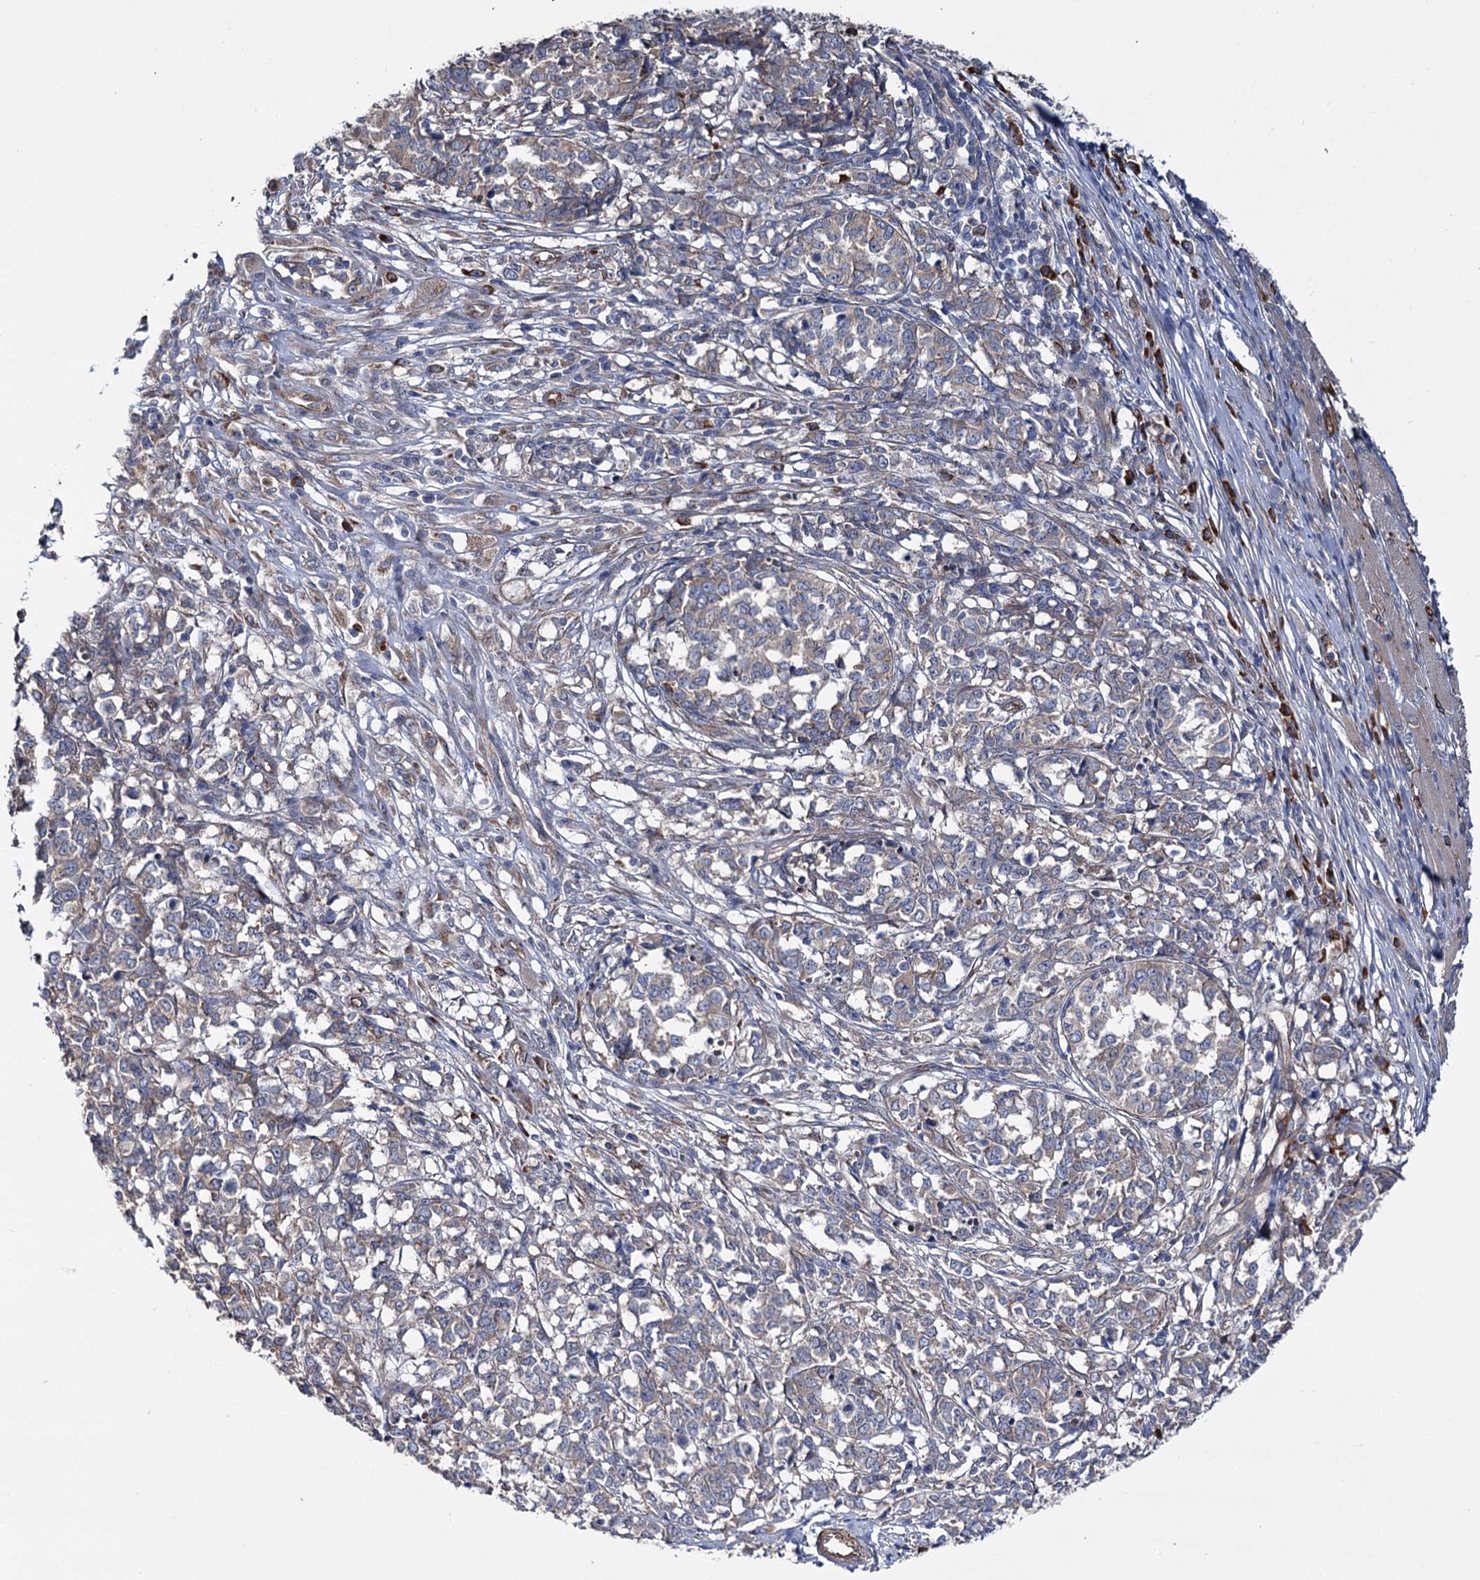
{"staining": {"intensity": "negative", "quantity": "none", "location": "none"}, "tissue": "melanoma", "cell_type": "Tumor cells", "image_type": "cancer", "snomed": [{"axis": "morphology", "description": "Malignant melanoma, NOS"}, {"axis": "topography", "description": "Skin"}], "caption": "The immunohistochemistry micrograph has no significant staining in tumor cells of melanoma tissue.", "gene": "SPATS2", "patient": {"sex": "female", "age": 72}}